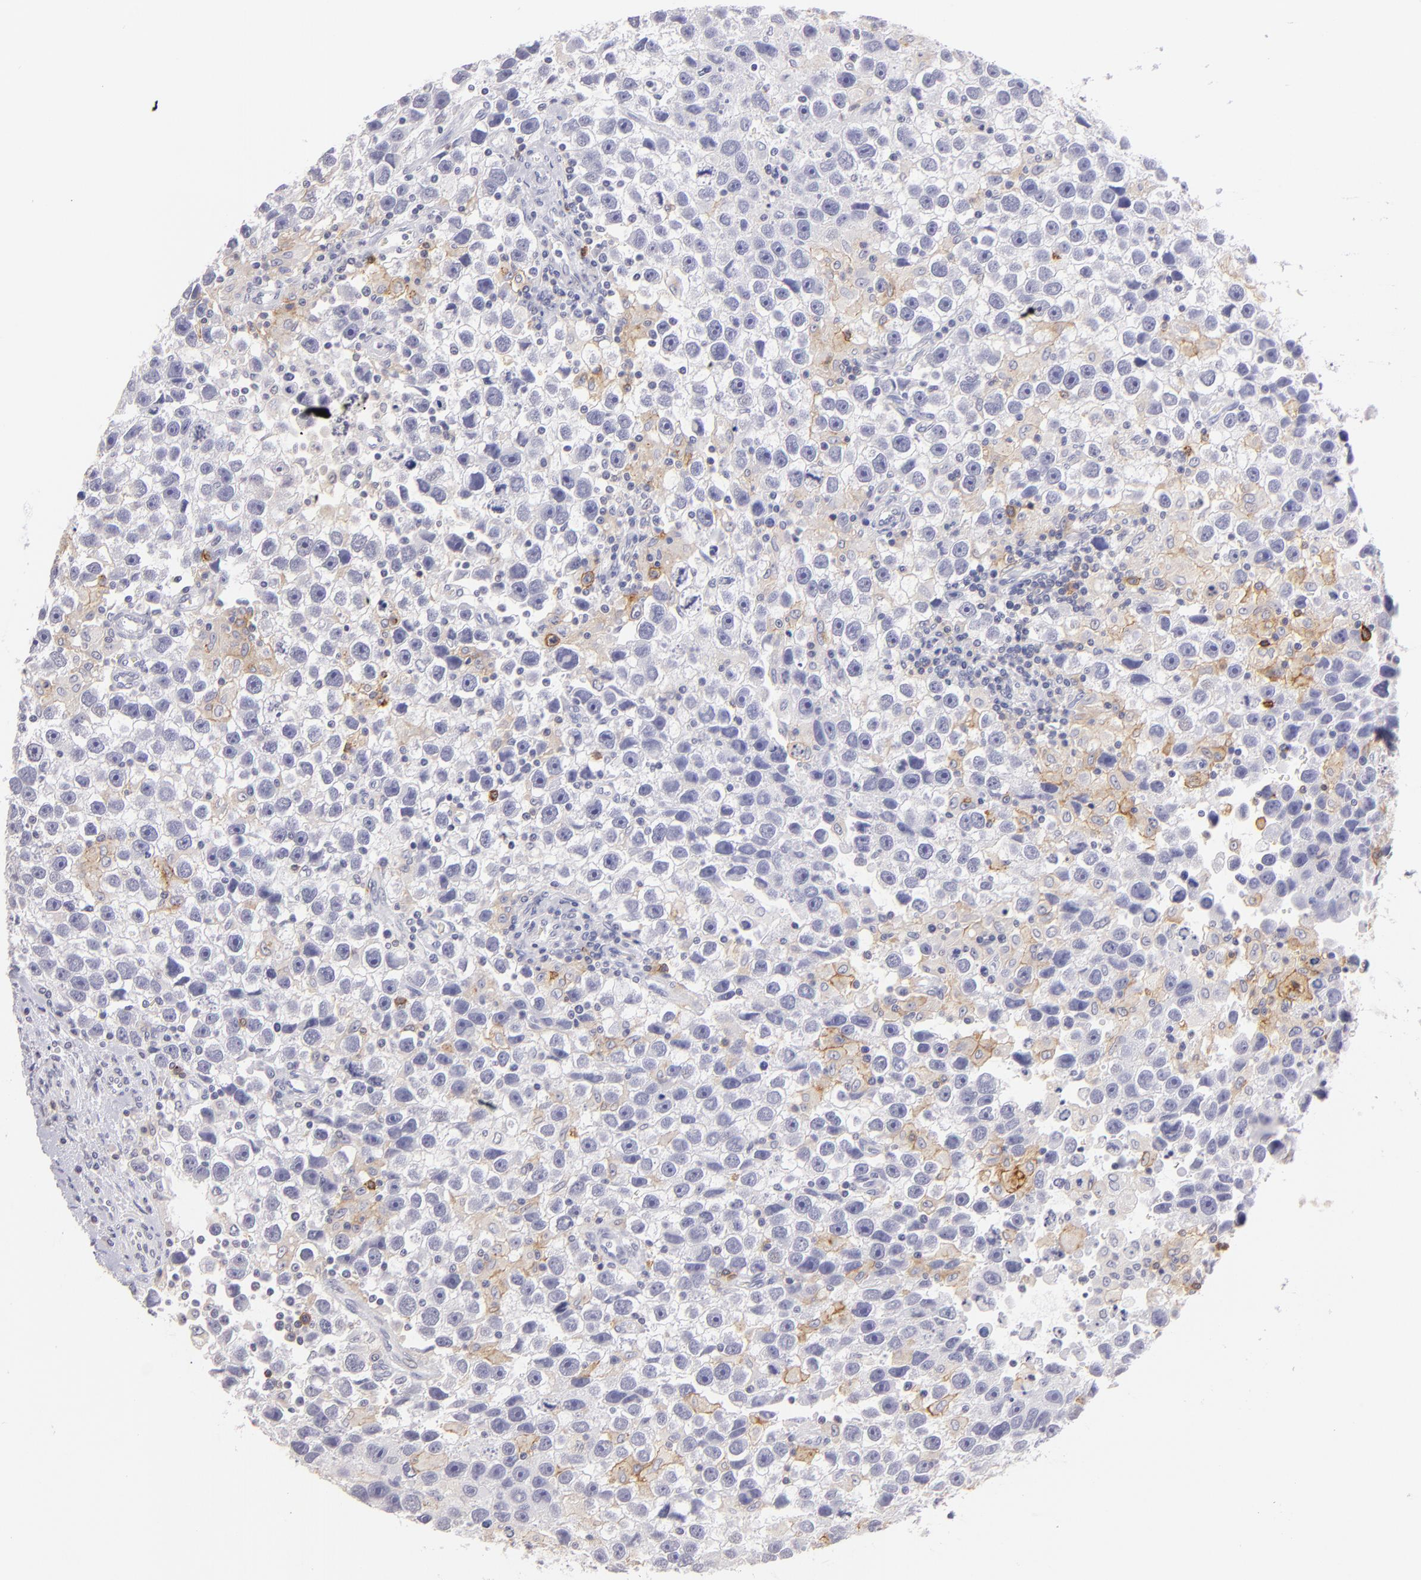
{"staining": {"intensity": "negative", "quantity": "none", "location": "none"}, "tissue": "testis cancer", "cell_type": "Tumor cells", "image_type": "cancer", "snomed": [{"axis": "morphology", "description": "Seminoma, NOS"}, {"axis": "topography", "description": "Testis"}], "caption": "Immunohistochemistry (IHC) photomicrograph of neoplastic tissue: human testis cancer stained with DAB demonstrates no significant protein positivity in tumor cells.", "gene": "IL2RA", "patient": {"sex": "male", "age": 43}}